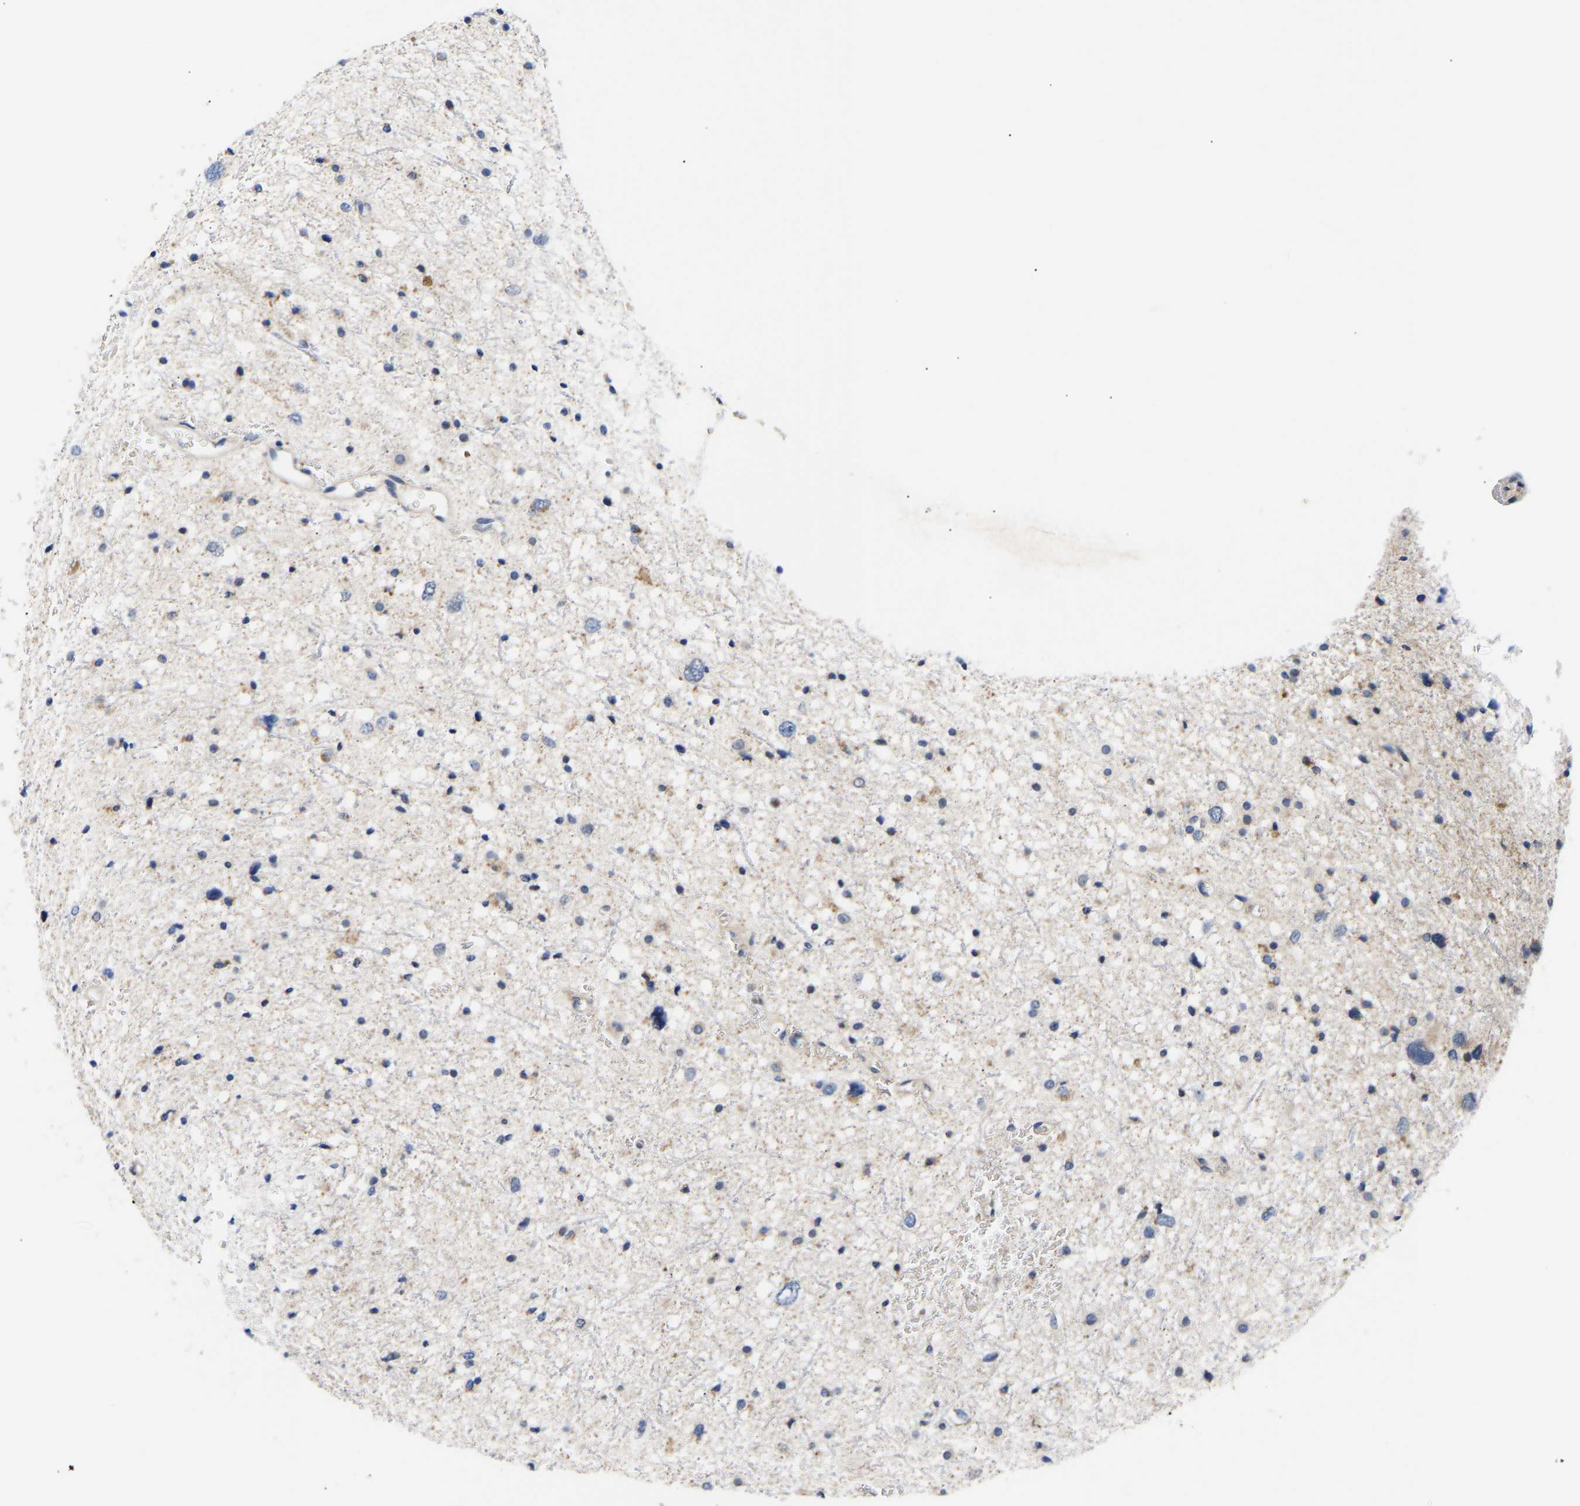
{"staining": {"intensity": "negative", "quantity": "none", "location": "none"}, "tissue": "glioma", "cell_type": "Tumor cells", "image_type": "cancer", "snomed": [{"axis": "morphology", "description": "Glioma, malignant, Low grade"}, {"axis": "topography", "description": "Brain"}], "caption": "Immunohistochemistry (IHC) image of glioma stained for a protein (brown), which shows no positivity in tumor cells.", "gene": "RINT1", "patient": {"sex": "female", "age": 37}}